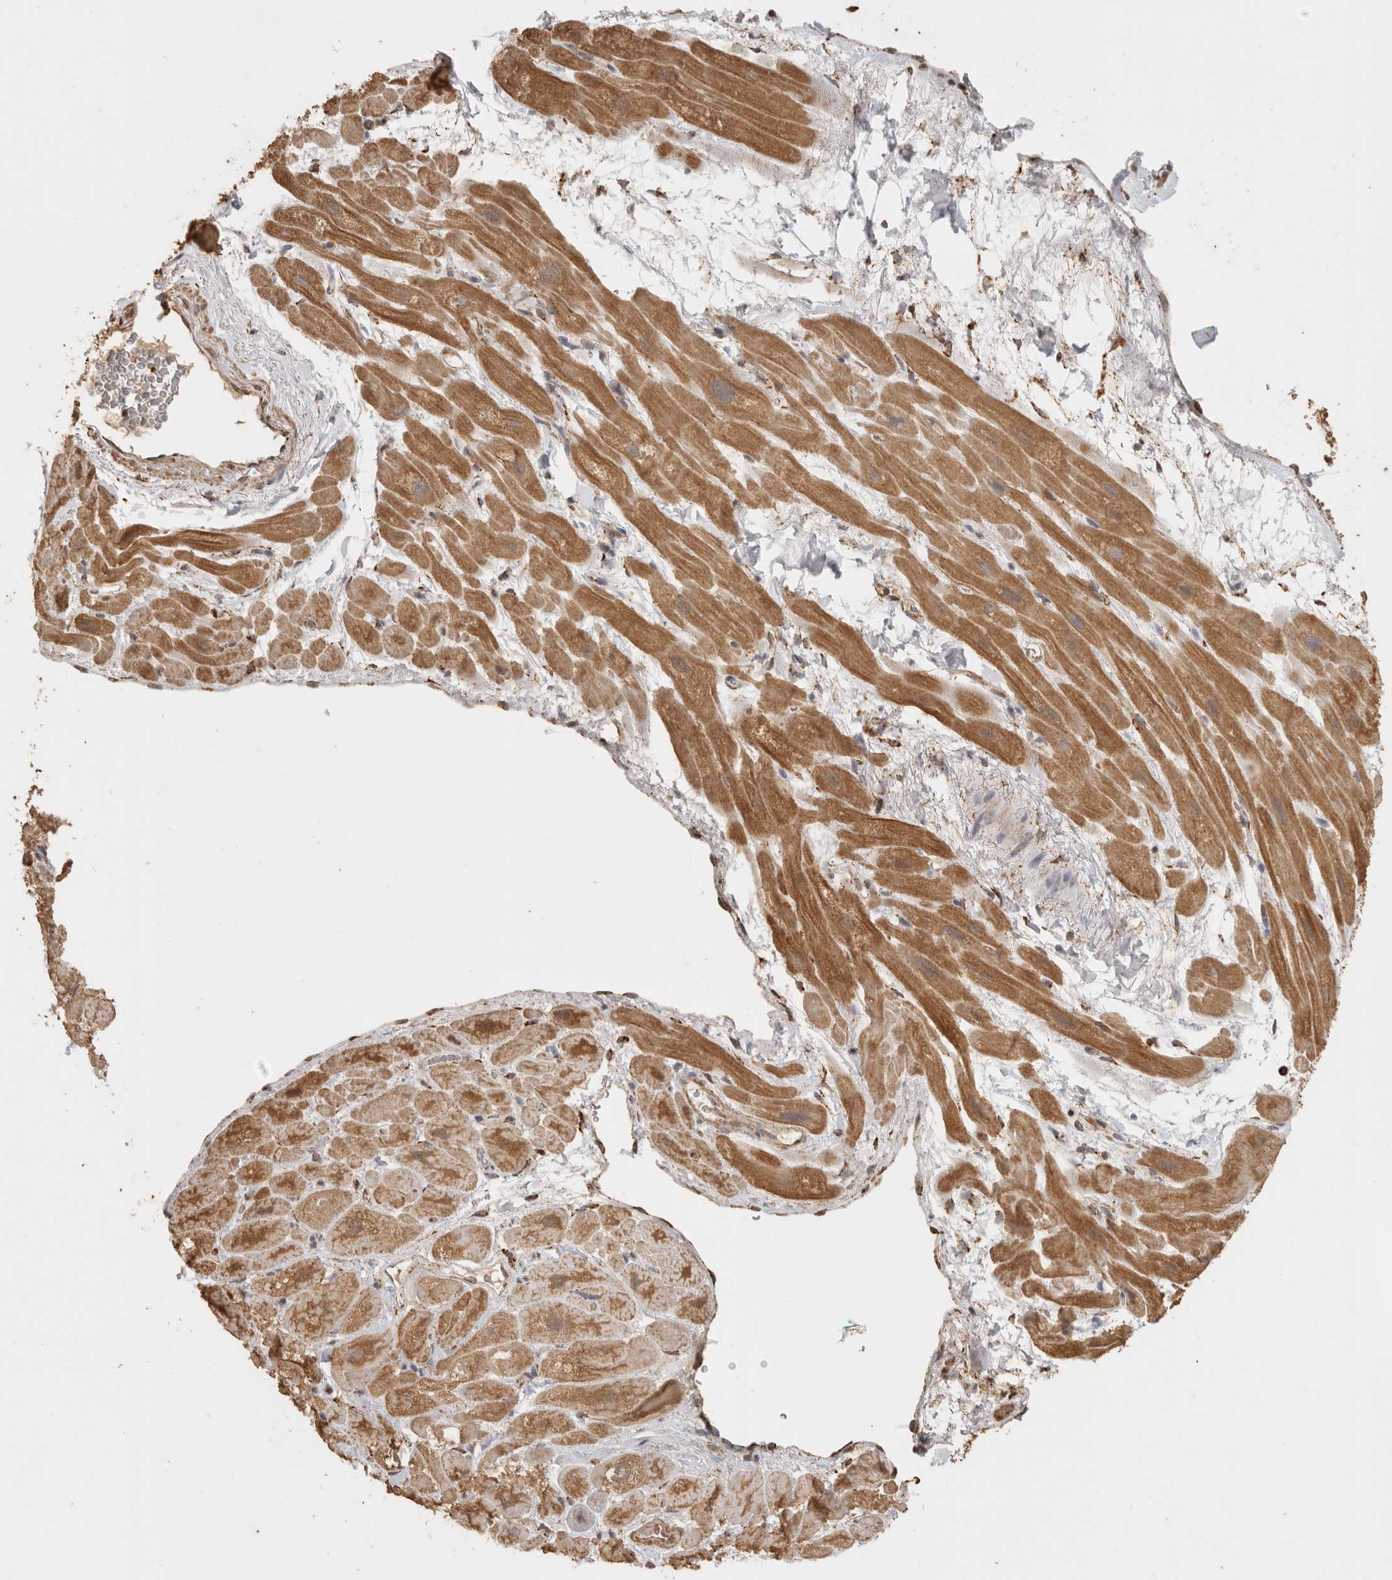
{"staining": {"intensity": "moderate", "quantity": ">75%", "location": "cytoplasmic/membranous"}, "tissue": "heart muscle", "cell_type": "Cardiomyocytes", "image_type": "normal", "snomed": [{"axis": "morphology", "description": "Normal tissue, NOS"}, {"axis": "topography", "description": "Heart"}], "caption": "An image of heart muscle stained for a protein exhibits moderate cytoplasmic/membranous brown staining in cardiomyocytes.", "gene": "BNIP3L", "patient": {"sex": "male", "age": 49}}